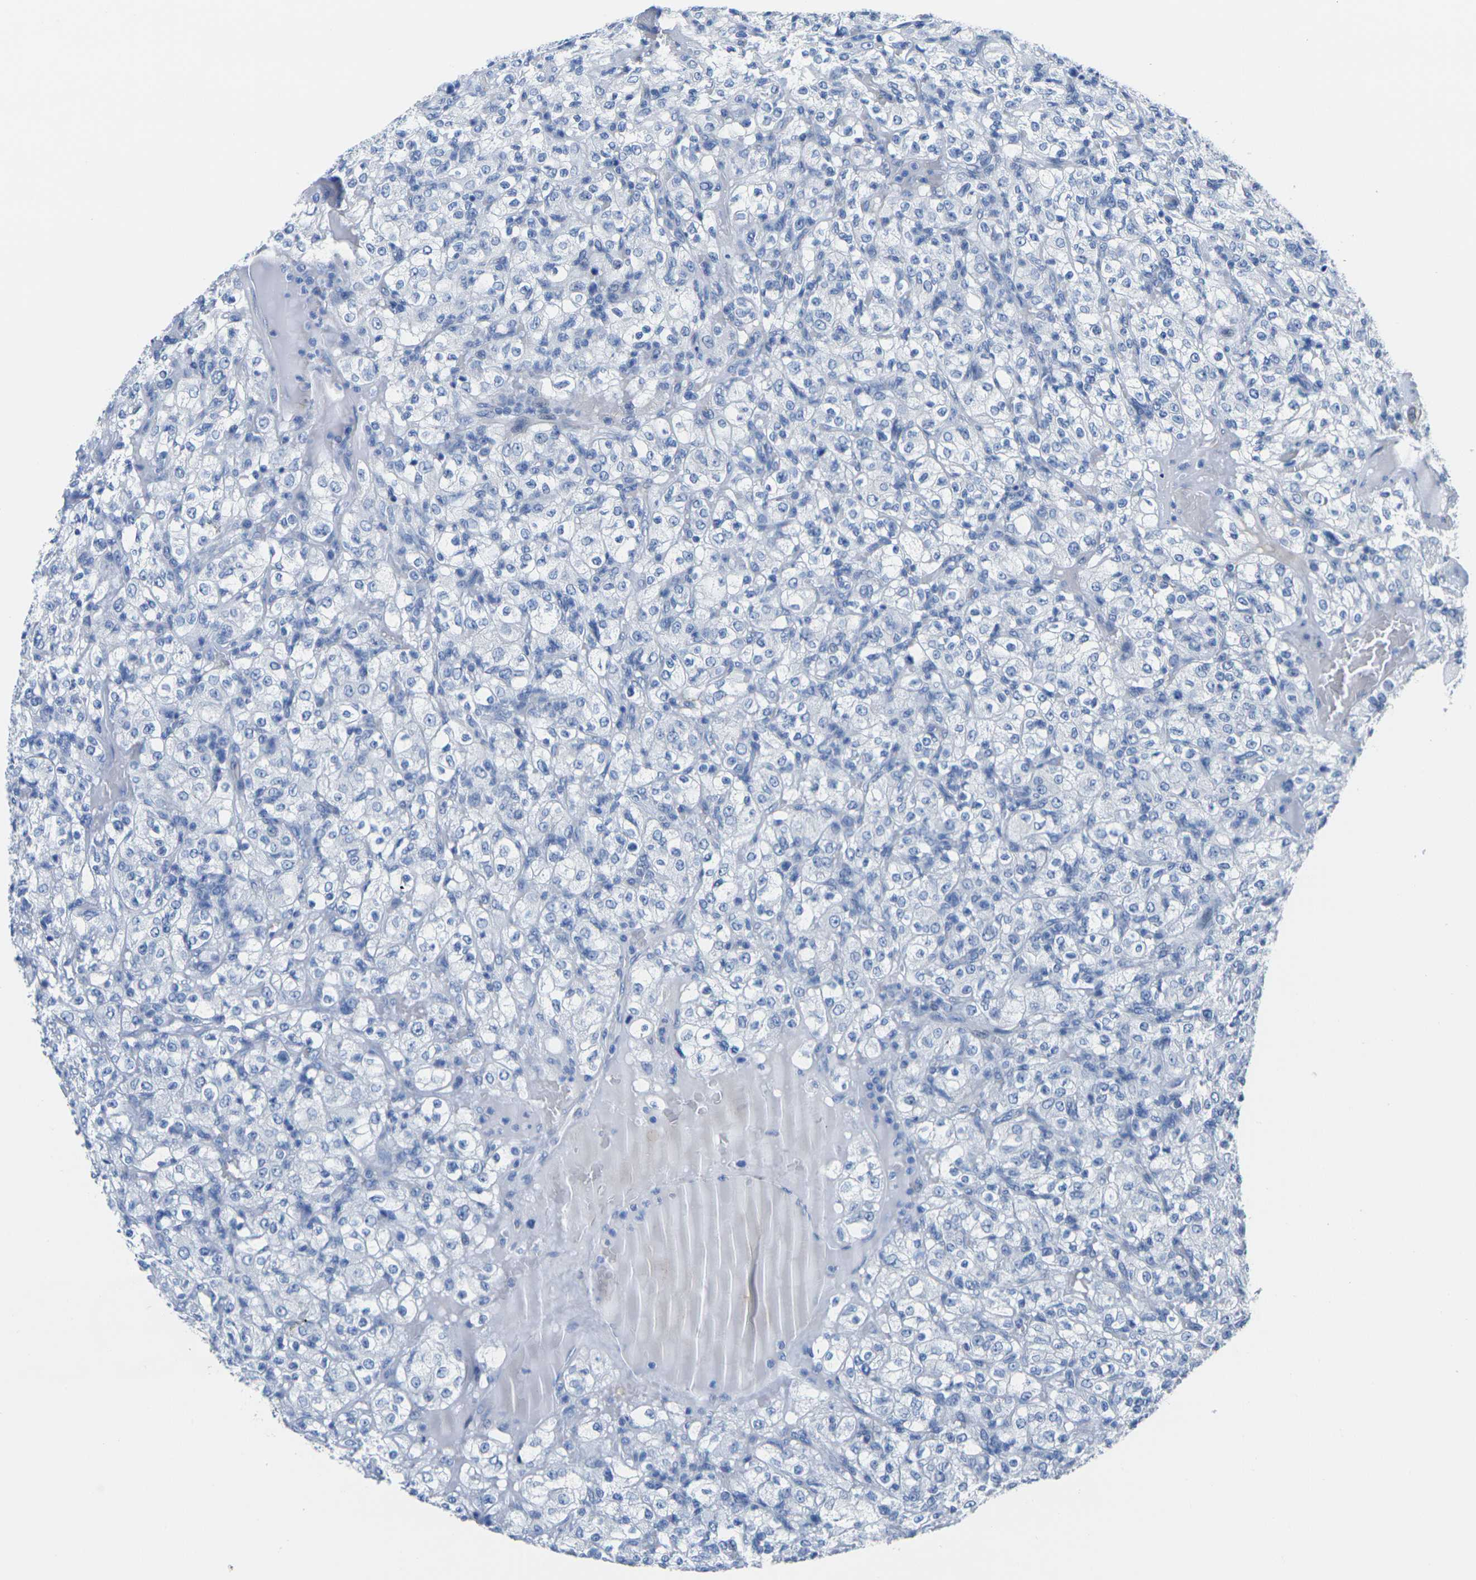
{"staining": {"intensity": "negative", "quantity": "none", "location": "none"}, "tissue": "renal cancer", "cell_type": "Tumor cells", "image_type": "cancer", "snomed": [{"axis": "morphology", "description": "Normal tissue, NOS"}, {"axis": "morphology", "description": "Adenocarcinoma, NOS"}, {"axis": "topography", "description": "Kidney"}], "caption": "An image of renal cancer stained for a protein exhibits no brown staining in tumor cells. (Stains: DAB immunohistochemistry (IHC) with hematoxylin counter stain, Microscopy: brightfield microscopy at high magnification).", "gene": "CNN1", "patient": {"sex": "female", "age": 72}}